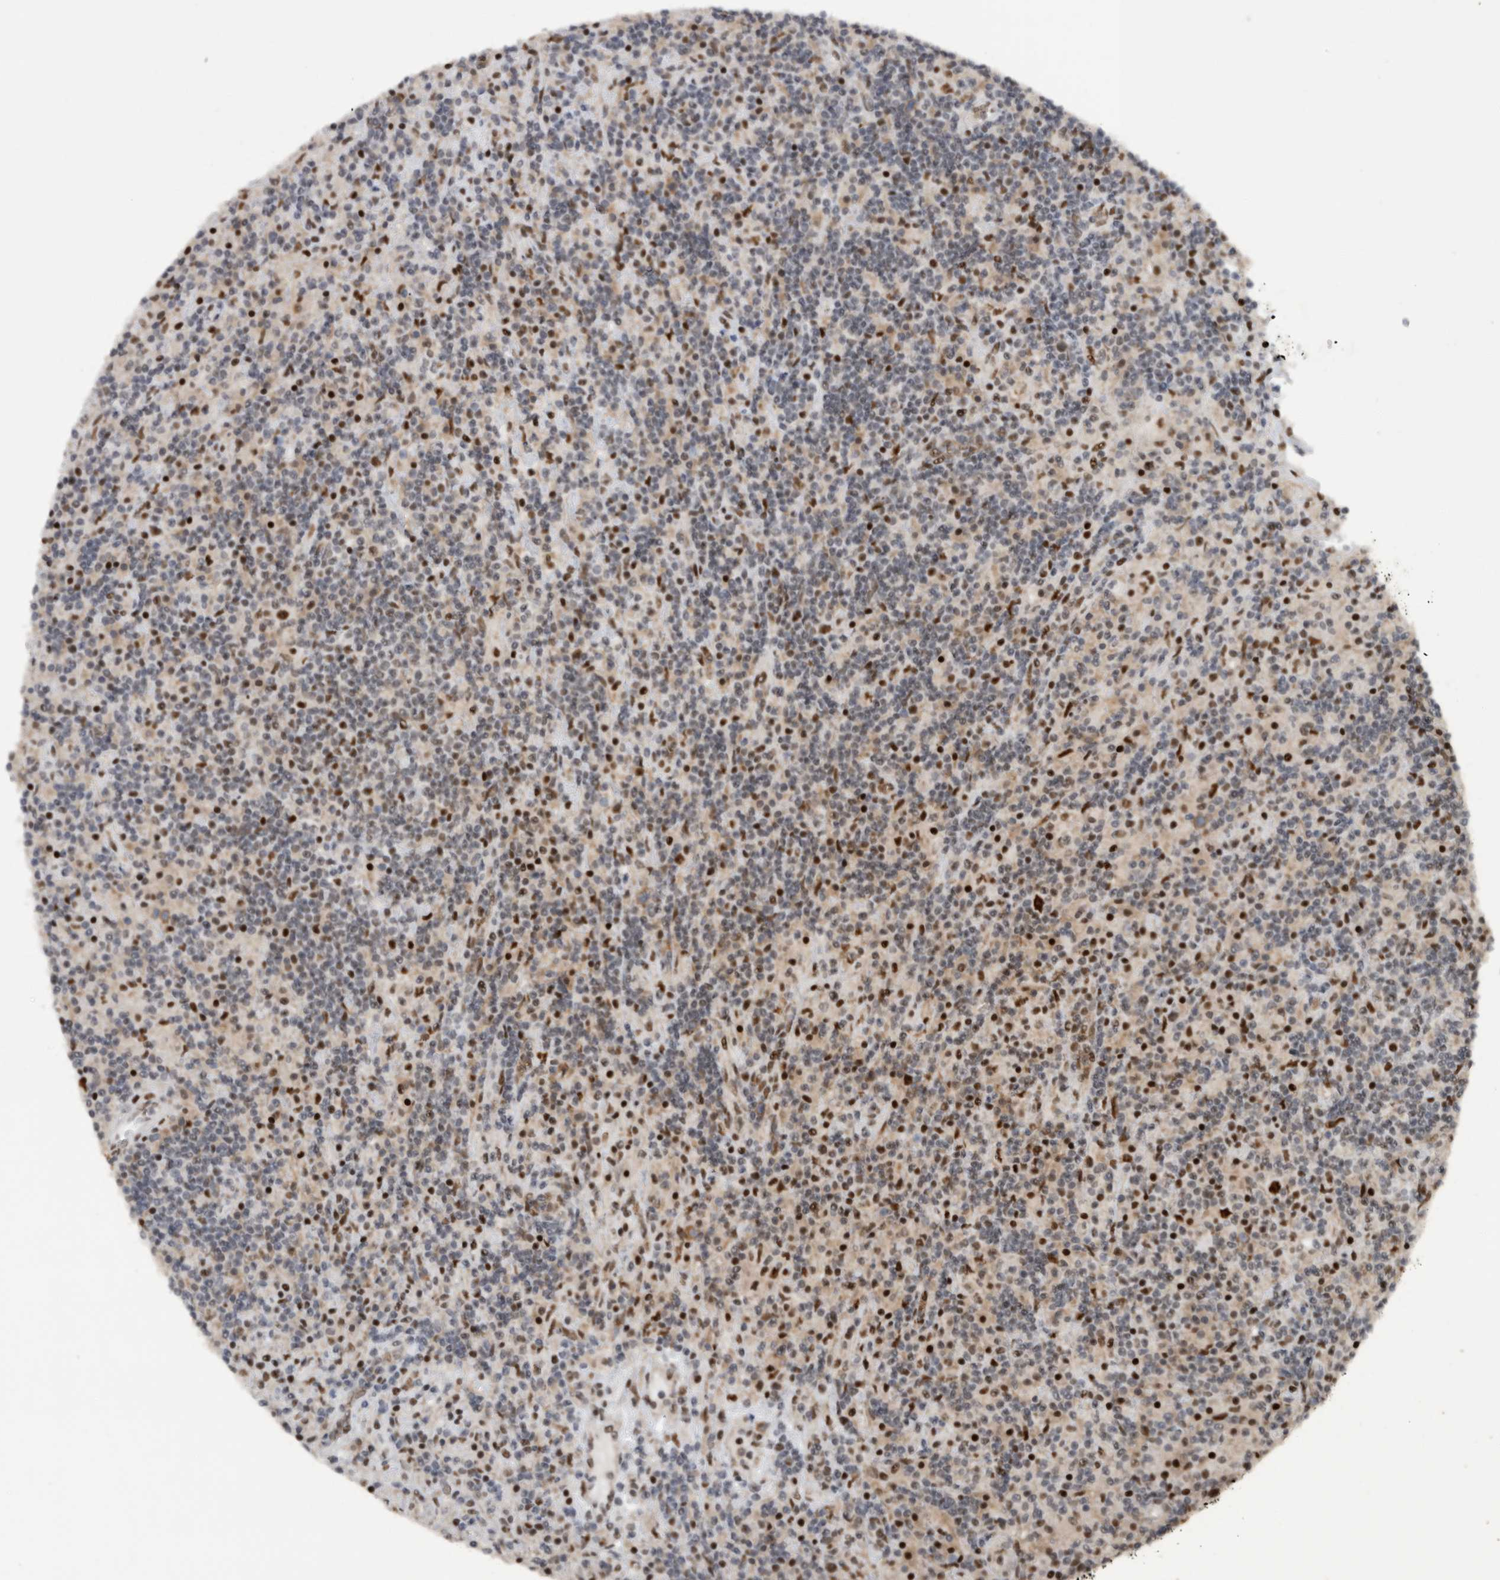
{"staining": {"intensity": "strong", "quantity": ">75%", "location": "nuclear"}, "tissue": "lymphoma", "cell_type": "Tumor cells", "image_type": "cancer", "snomed": [{"axis": "morphology", "description": "Hodgkin's disease, NOS"}, {"axis": "topography", "description": "Lymph node"}], "caption": "Protein staining exhibits strong nuclear staining in about >75% of tumor cells in Hodgkin's disease.", "gene": "PPP1R10", "patient": {"sex": "male", "age": 70}}